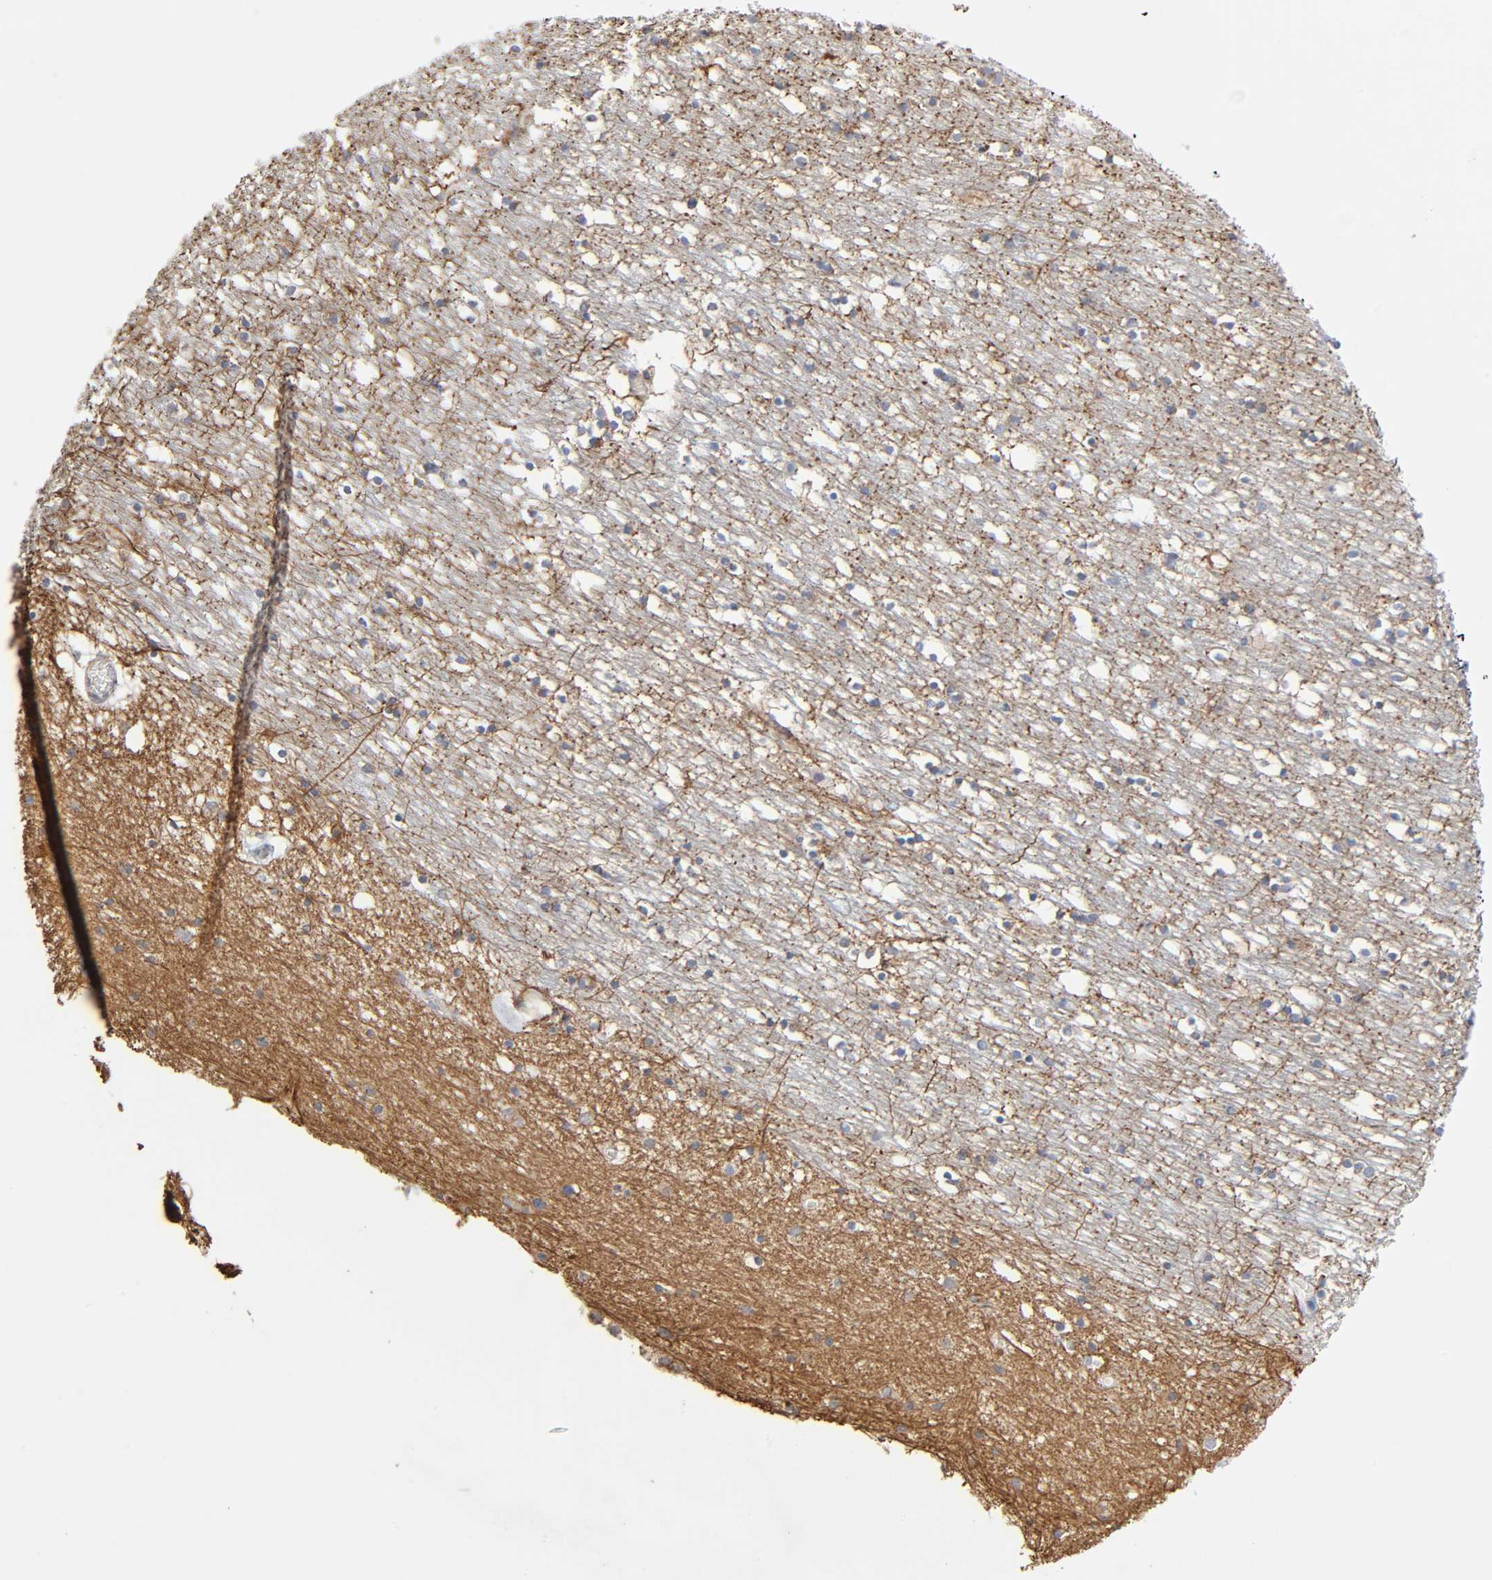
{"staining": {"intensity": "weak", "quantity": "<25%", "location": "cytoplasmic/membranous"}, "tissue": "caudate", "cell_type": "Glial cells", "image_type": "normal", "snomed": [{"axis": "morphology", "description": "Normal tissue, NOS"}, {"axis": "topography", "description": "Lateral ventricle wall"}], "caption": "There is no significant expression in glial cells of caudate. Nuclei are stained in blue.", "gene": "SYT16", "patient": {"sex": "male", "age": 45}}